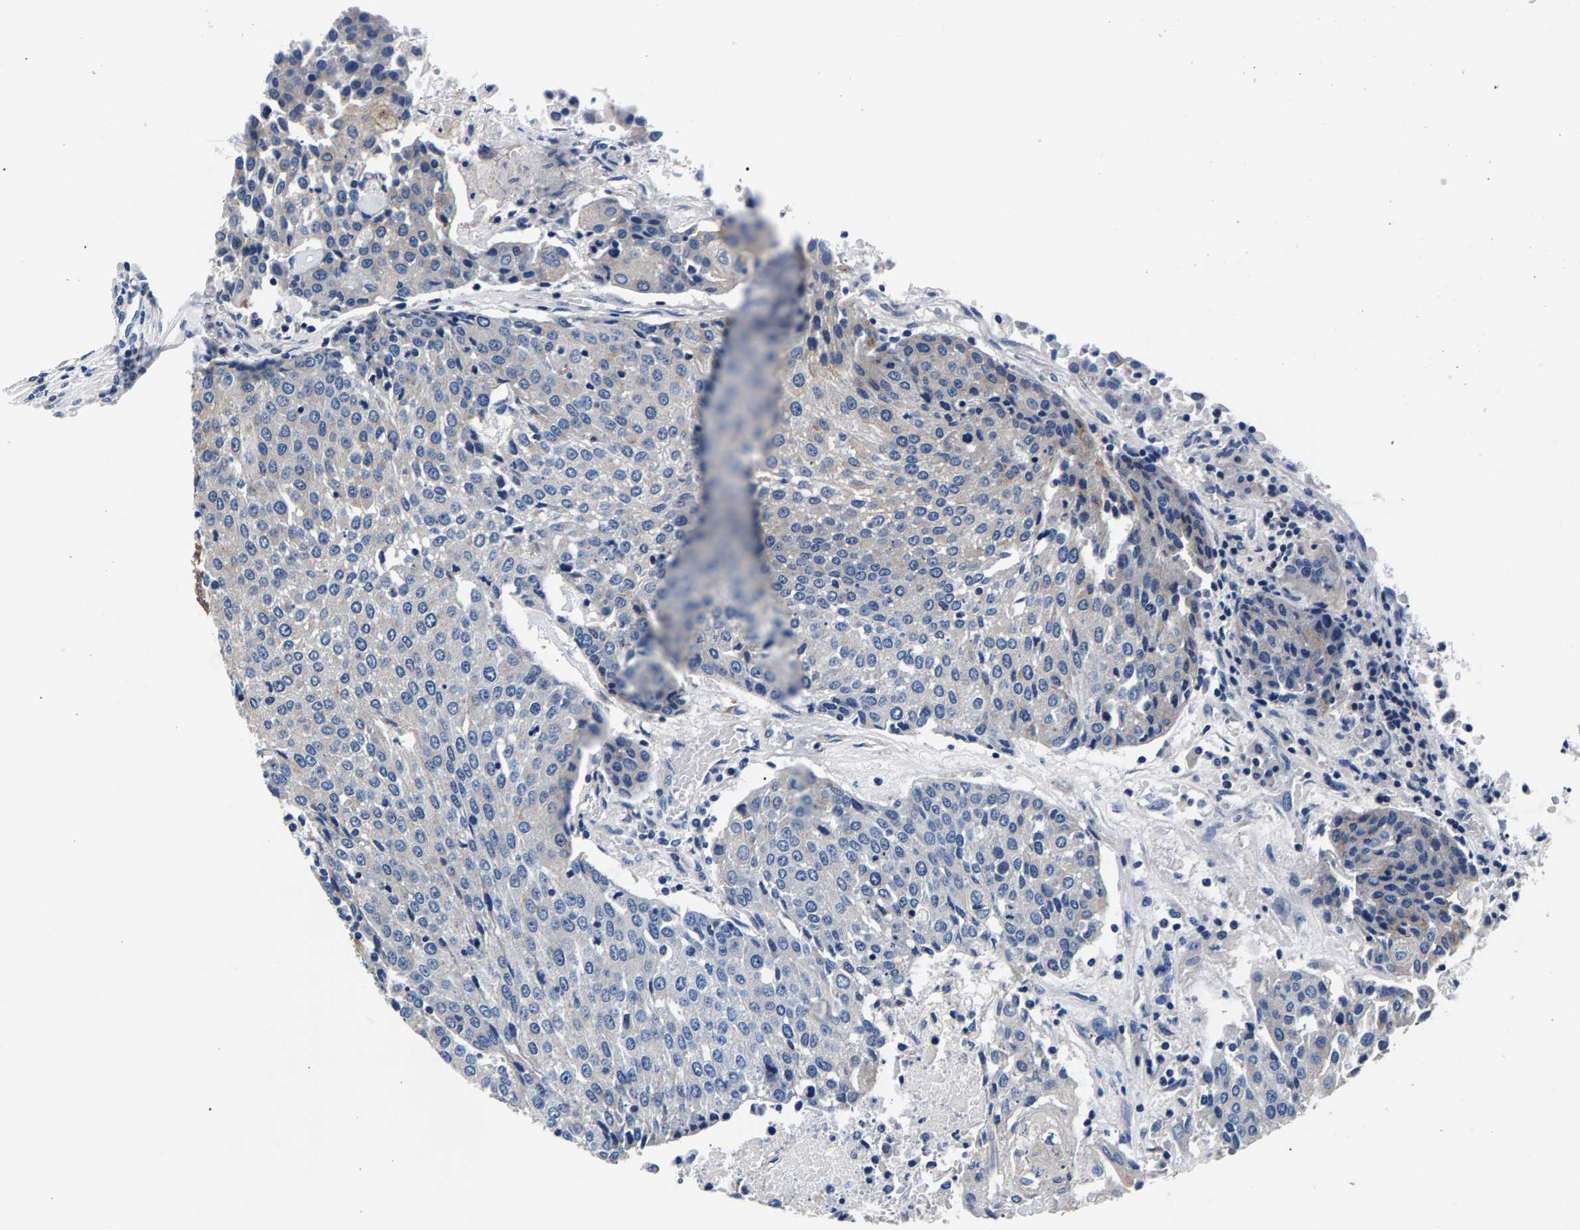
{"staining": {"intensity": "weak", "quantity": "<25%", "location": "cytoplasmic/membranous"}, "tissue": "urothelial cancer", "cell_type": "Tumor cells", "image_type": "cancer", "snomed": [{"axis": "morphology", "description": "Urothelial carcinoma, High grade"}, {"axis": "topography", "description": "Urinary bladder"}], "caption": "Immunohistochemistry photomicrograph of human high-grade urothelial carcinoma stained for a protein (brown), which exhibits no staining in tumor cells.", "gene": "PHF24", "patient": {"sex": "female", "age": 85}}